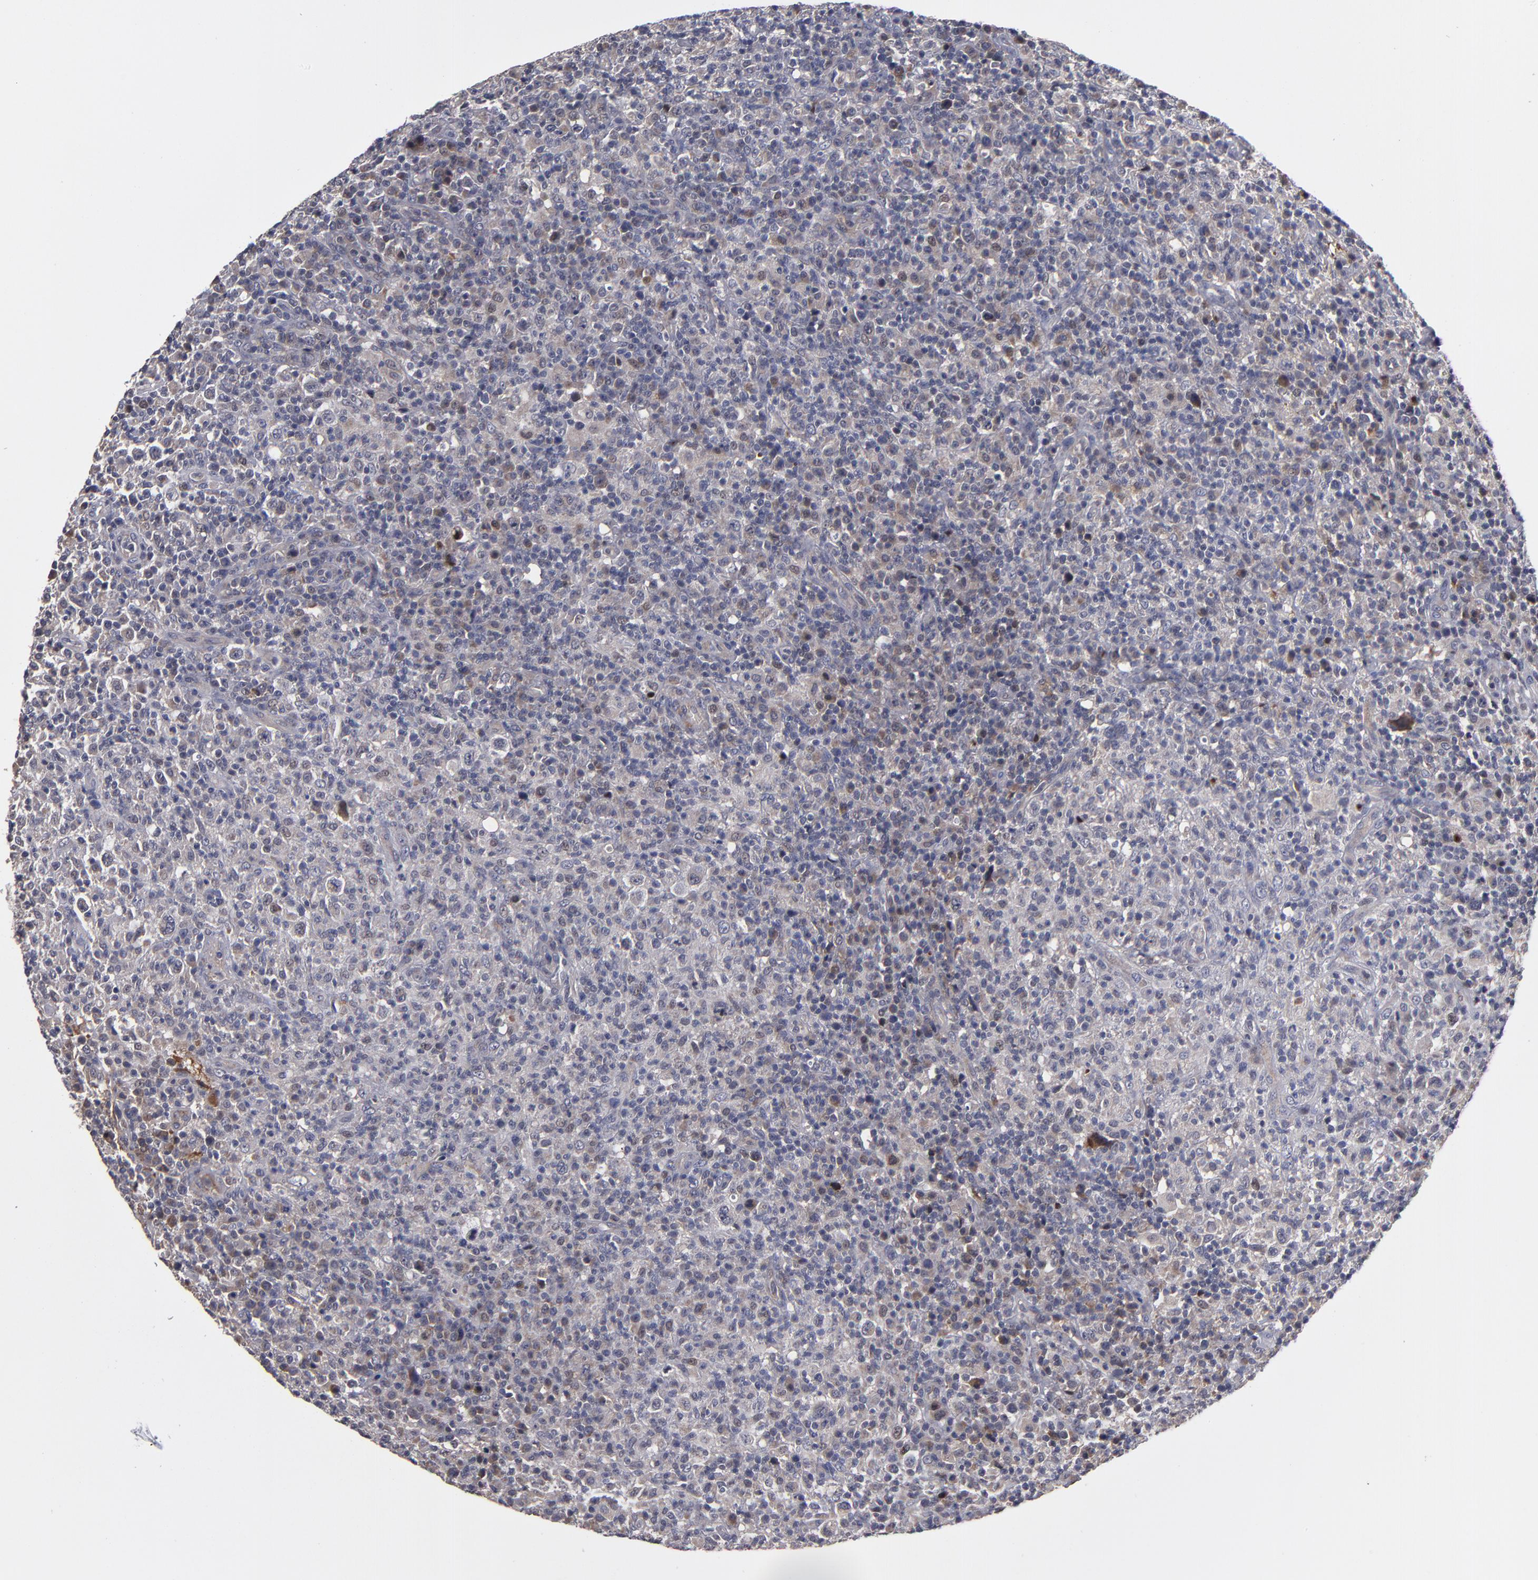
{"staining": {"intensity": "negative", "quantity": "none", "location": "none"}, "tissue": "lymphoma", "cell_type": "Tumor cells", "image_type": "cancer", "snomed": [{"axis": "morphology", "description": "Hodgkin's disease, NOS"}, {"axis": "topography", "description": "Lymph node"}], "caption": "IHC photomicrograph of Hodgkin's disease stained for a protein (brown), which displays no positivity in tumor cells.", "gene": "EXD2", "patient": {"sex": "male", "age": 65}}